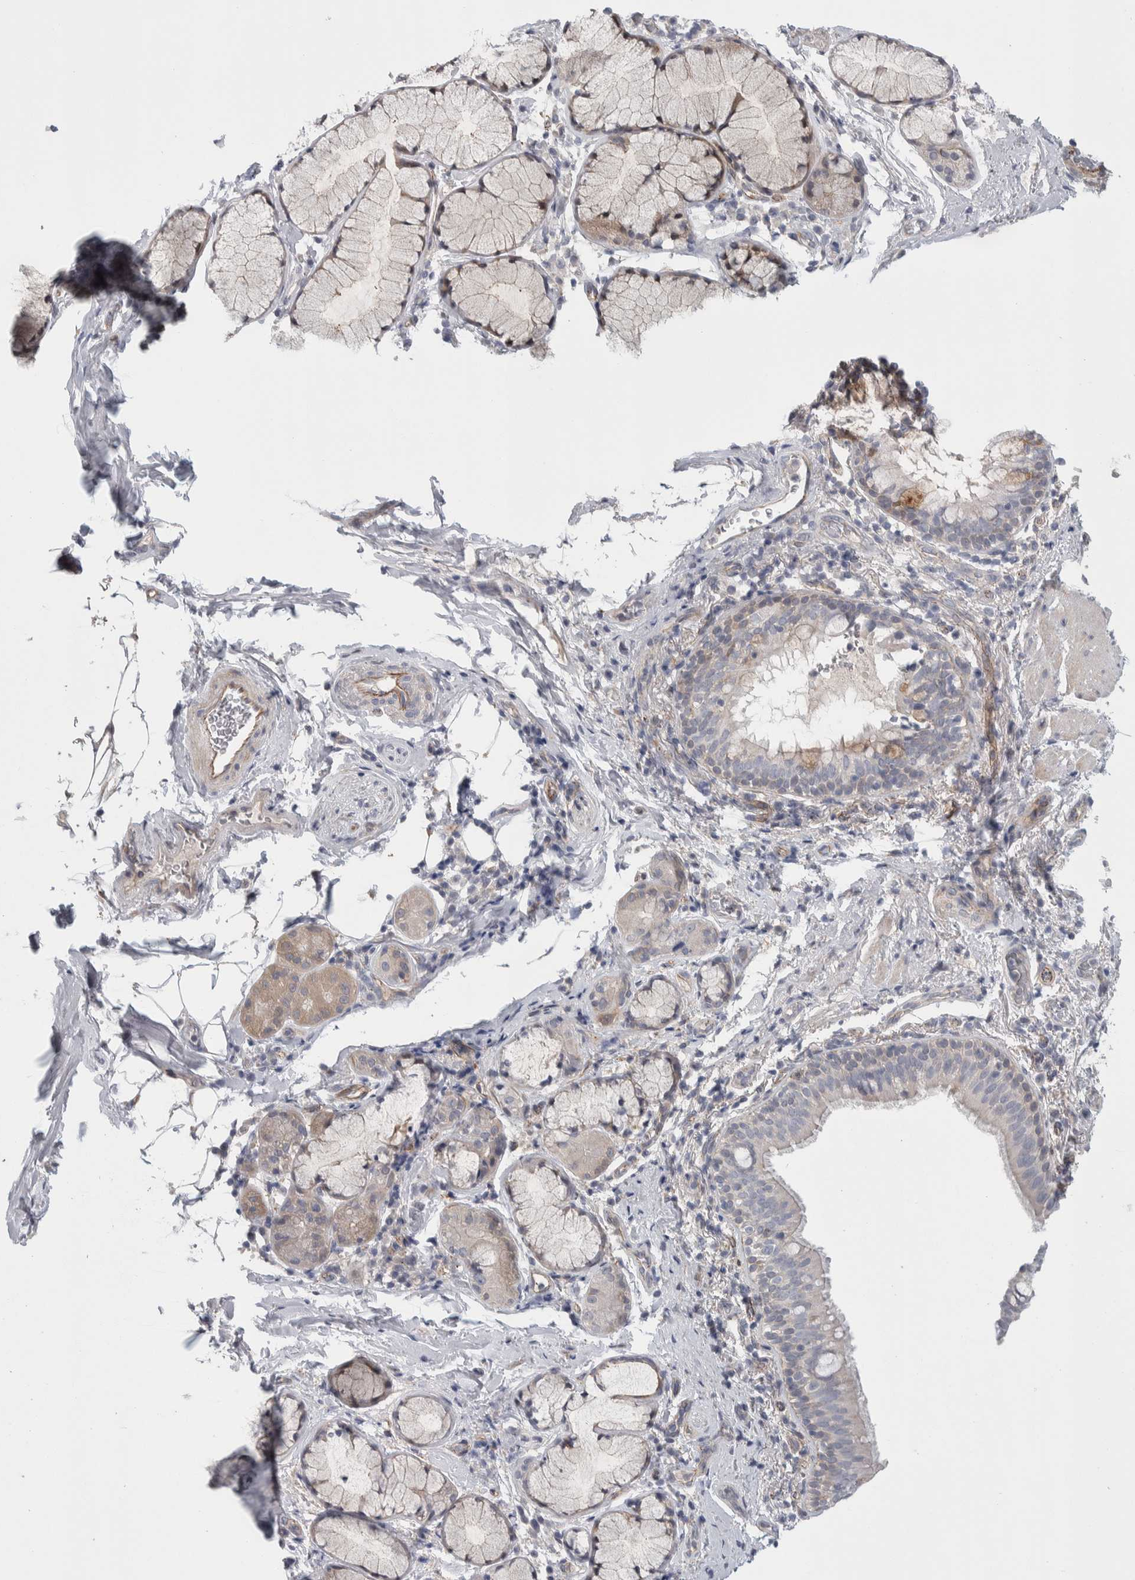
{"staining": {"intensity": "weak", "quantity": "<25%", "location": "cytoplasmic/membranous"}, "tissue": "bronchus", "cell_type": "Respiratory epithelial cells", "image_type": "normal", "snomed": [{"axis": "morphology", "description": "Normal tissue, NOS"}, {"axis": "morphology", "description": "Inflammation, NOS"}, {"axis": "topography", "description": "Cartilage tissue"}, {"axis": "topography", "description": "Bronchus"}], "caption": "A high-resolution image shows IHC staining of unremarkable bronchus, which displays no significant positivity in respiratory epithelial cells.", "gene": "ZNF862", "patient": {"sex": "male", "age": 77}}